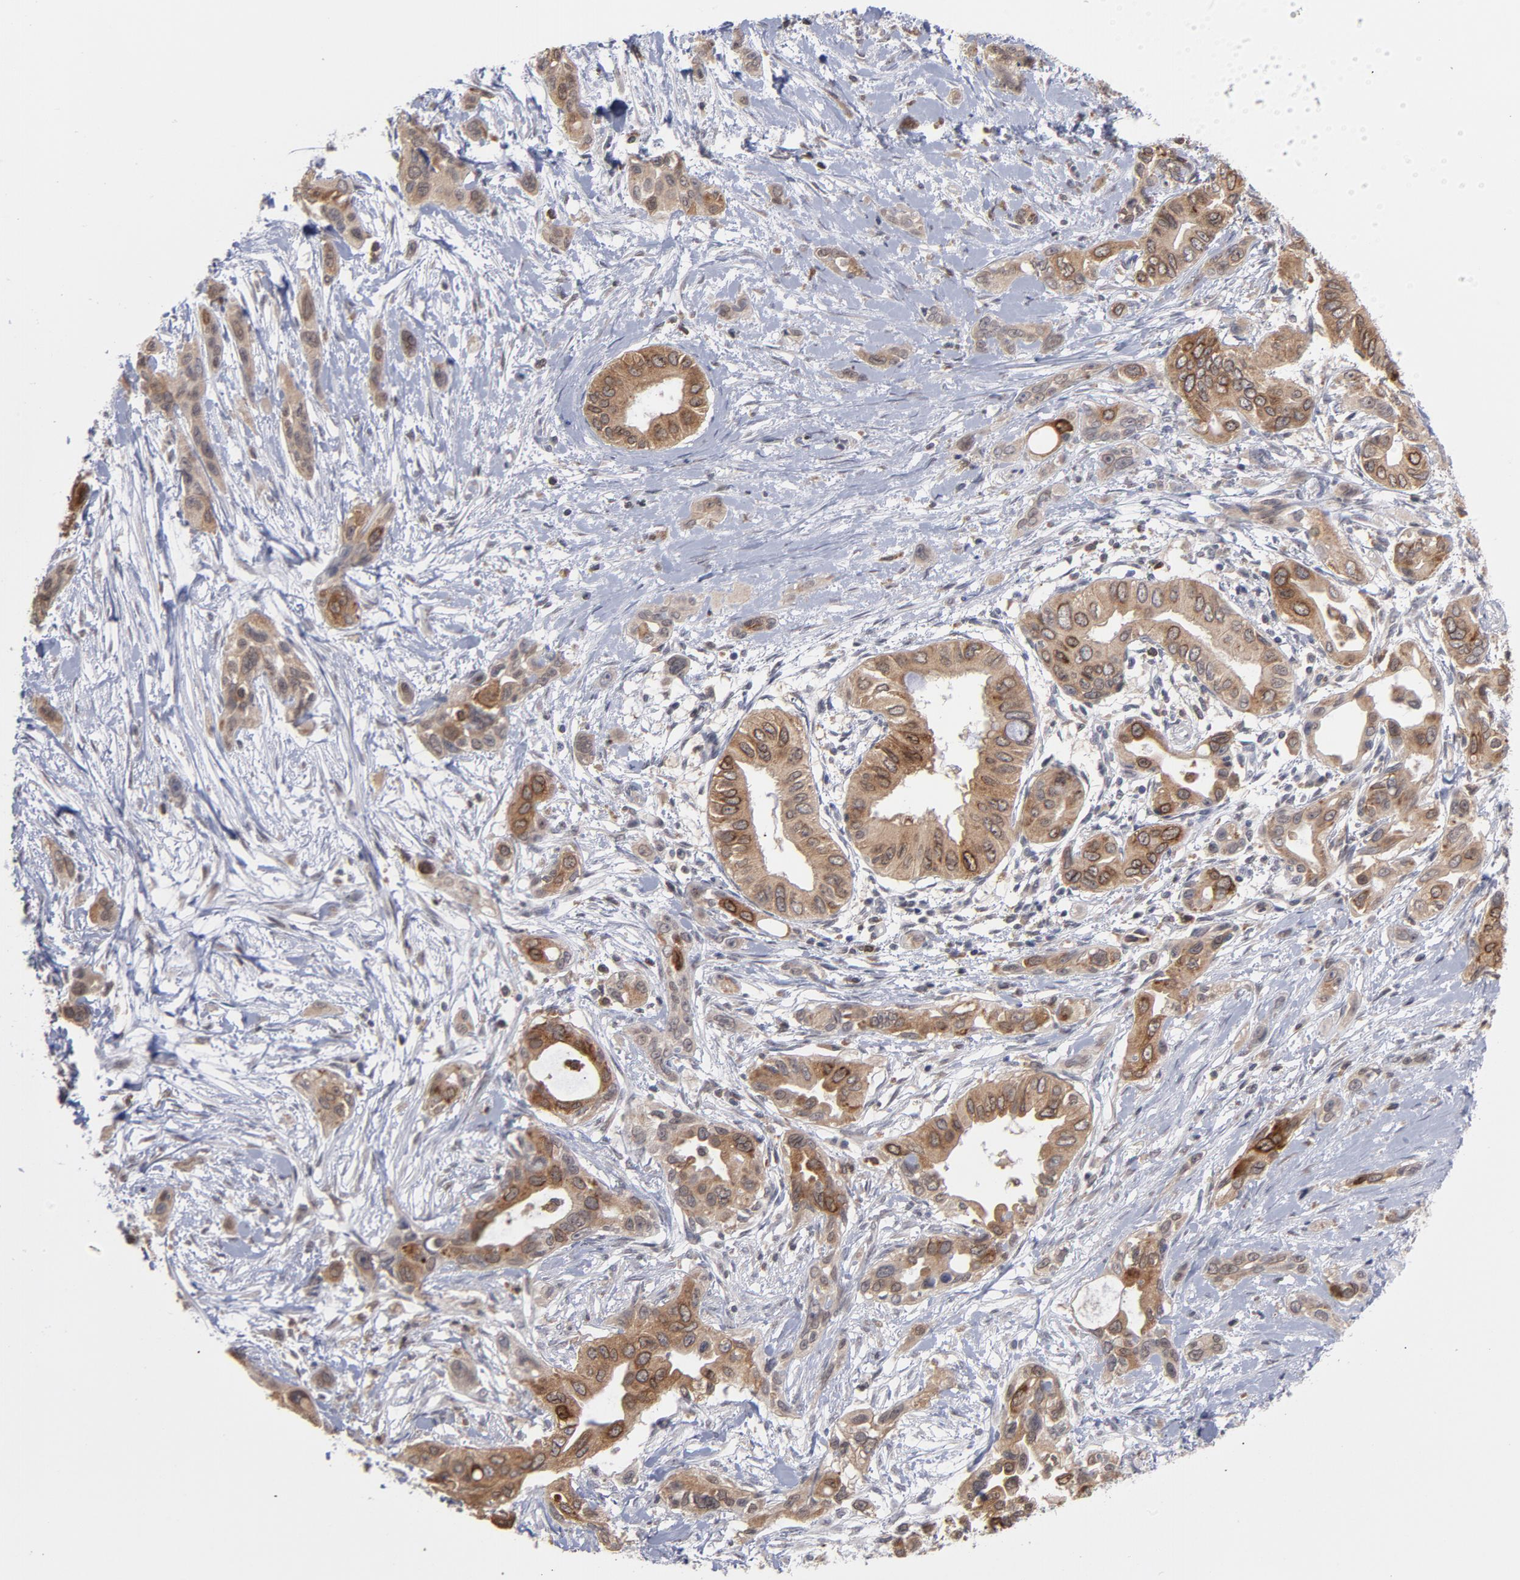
{"staining": {"intensity": "moderate", "quantity": ">75%", "location": "cytoplasmic/membranous"}, "tissue": "pancreatic cancer", "cell_type": "Tumor cells", "image_type": "cancer", "snomed": [{"axis": "morphology", "description": "Adenocarcinoma, NOS"}, {"axis": "topography", "description": "Pancreas"}], "caption": "This is an image of immunohistochemistry staining of pancreatic adenocarcinoma, which shows moderate expression in the cytoplasmic/membranous of tumor cells.", "gene": "OAS1", "patient": {"sex": "female", "age": 60}}